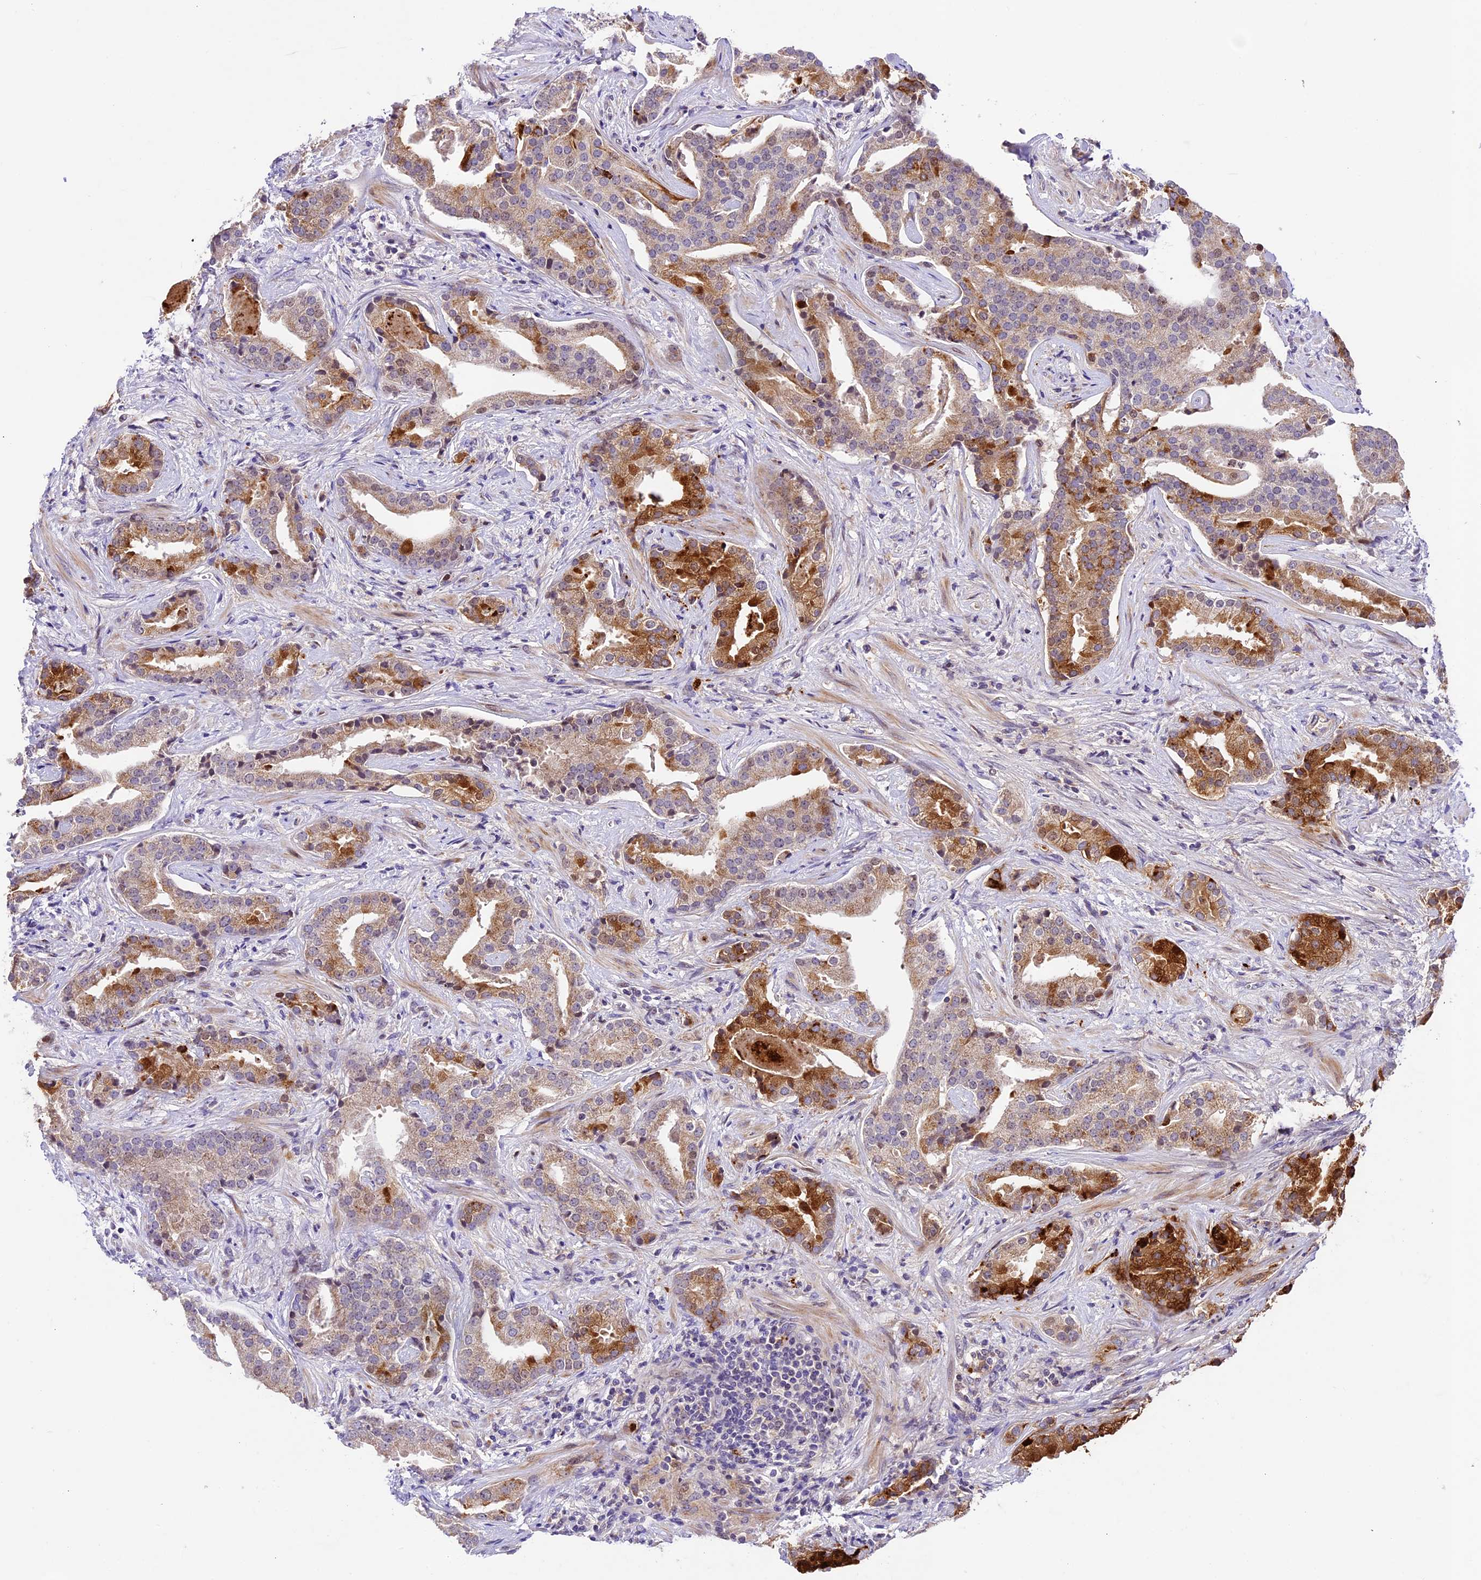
{"staining": {"intensity": "moderate", "quantity": "25%-75%", "location": "cytoplasmic/membranous"}, "tissue": "prostate cancer", "cell_type": "Tumor cells", "image_type": "cancer", "snomed": [{"axis": "morphology", "description": "Adenocarcinoma, Low grade"}, {"axis": "topography", "description": "Prostate"}], "caption": "Protein staining reveals moderate cytoplasmic/membranous positivity in approximately 25%-75% of tumor cells in prostate low-grade adenocarcinoma.", "gene": "CCSER1", "patient": {"sex": "male", "age": 67}}